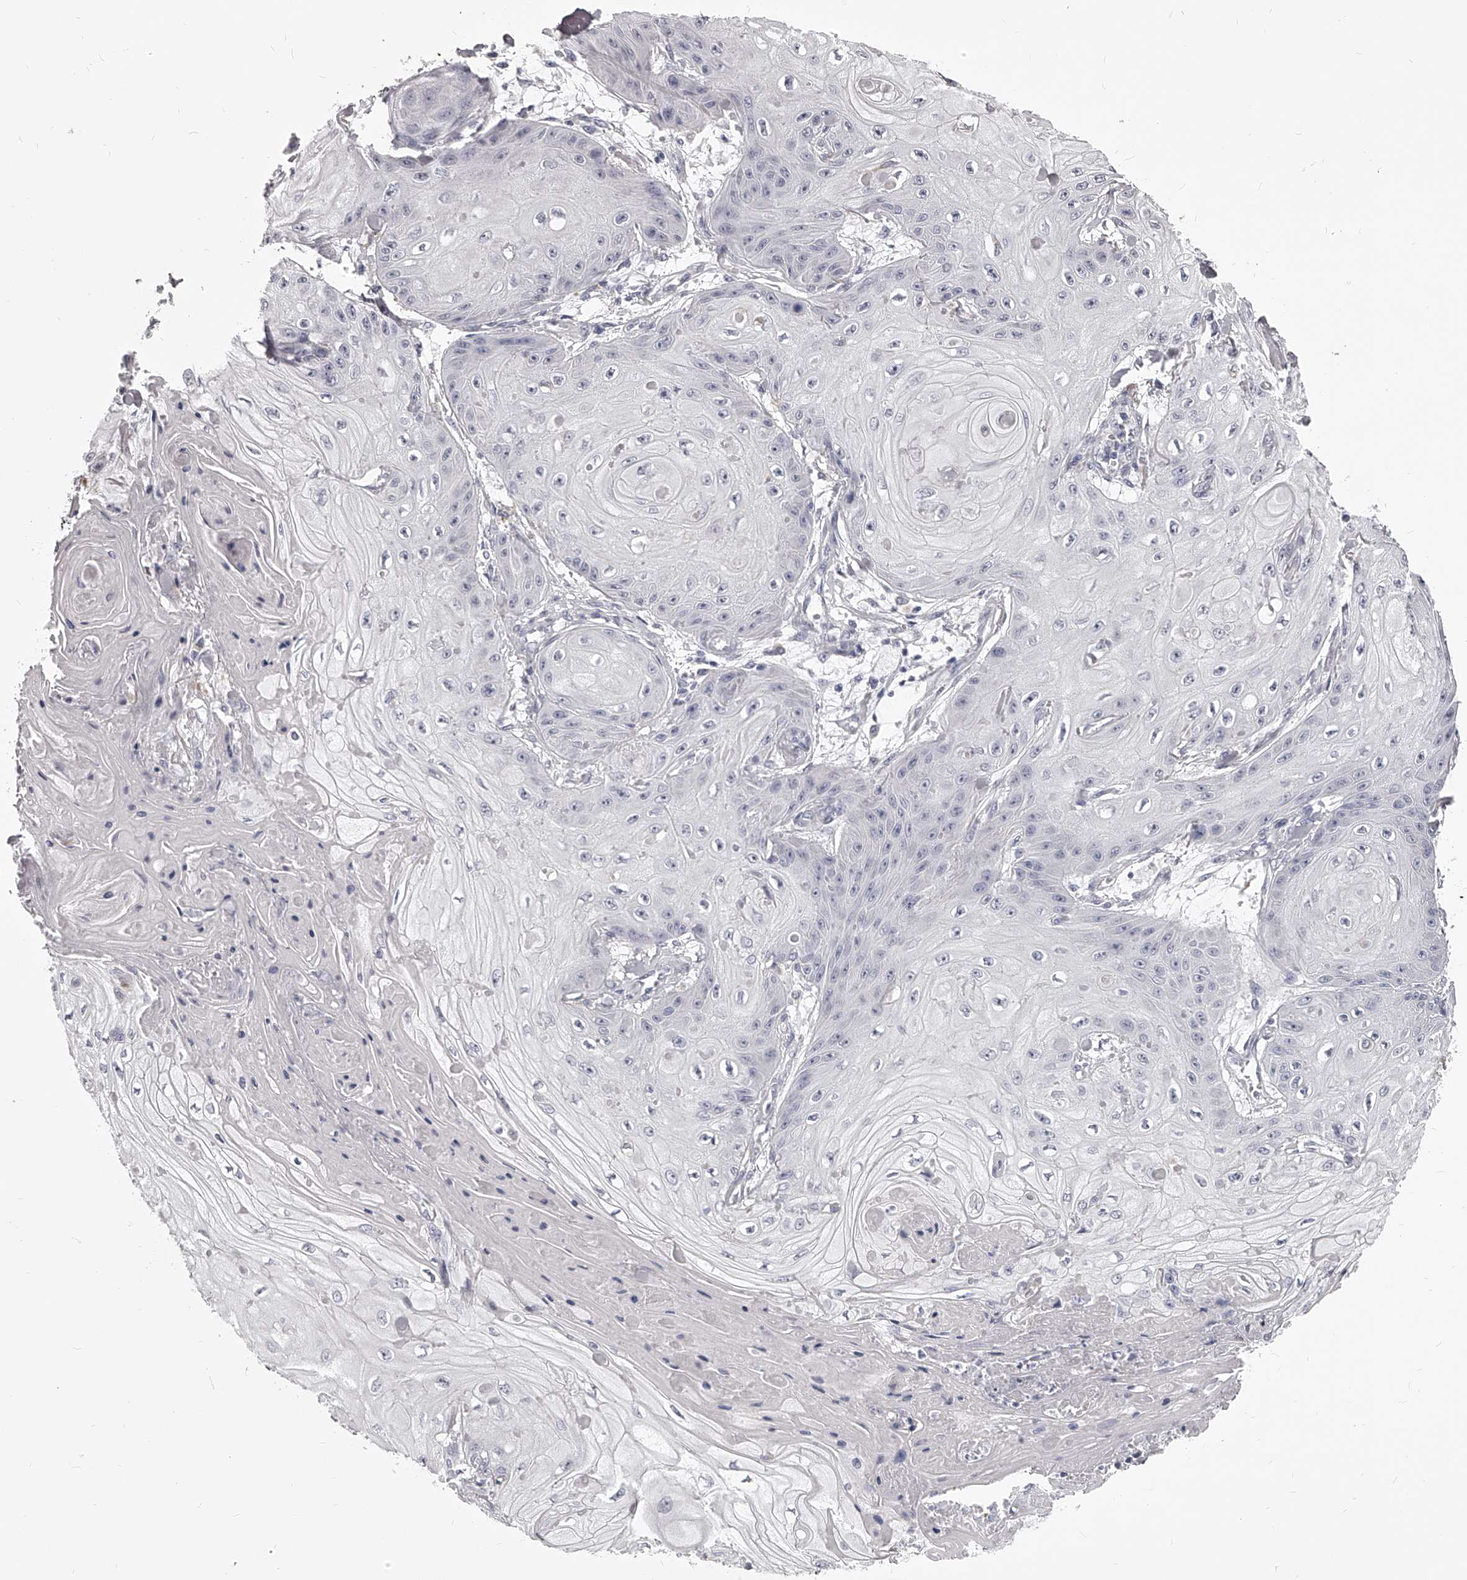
{"staining": {"intensity": "negative", "quantity": "none", "location": "none"}, "tissue": "skin cancer", "cell_type": "Tumor cells", "image_type": "cancer", "snomed": [{"axis": "morphology", "description": "Squamous cell carcinoma, NOS"}, {"axis": "topography", "description": "Skin"}], "caption": "DAB immunohistochemical staining of human squamous cell carcinoma (skin) exhibits no significant expression in tumor cells.", "gene": "DMRT1", "patient": {"sex": "male", "age": 74}}